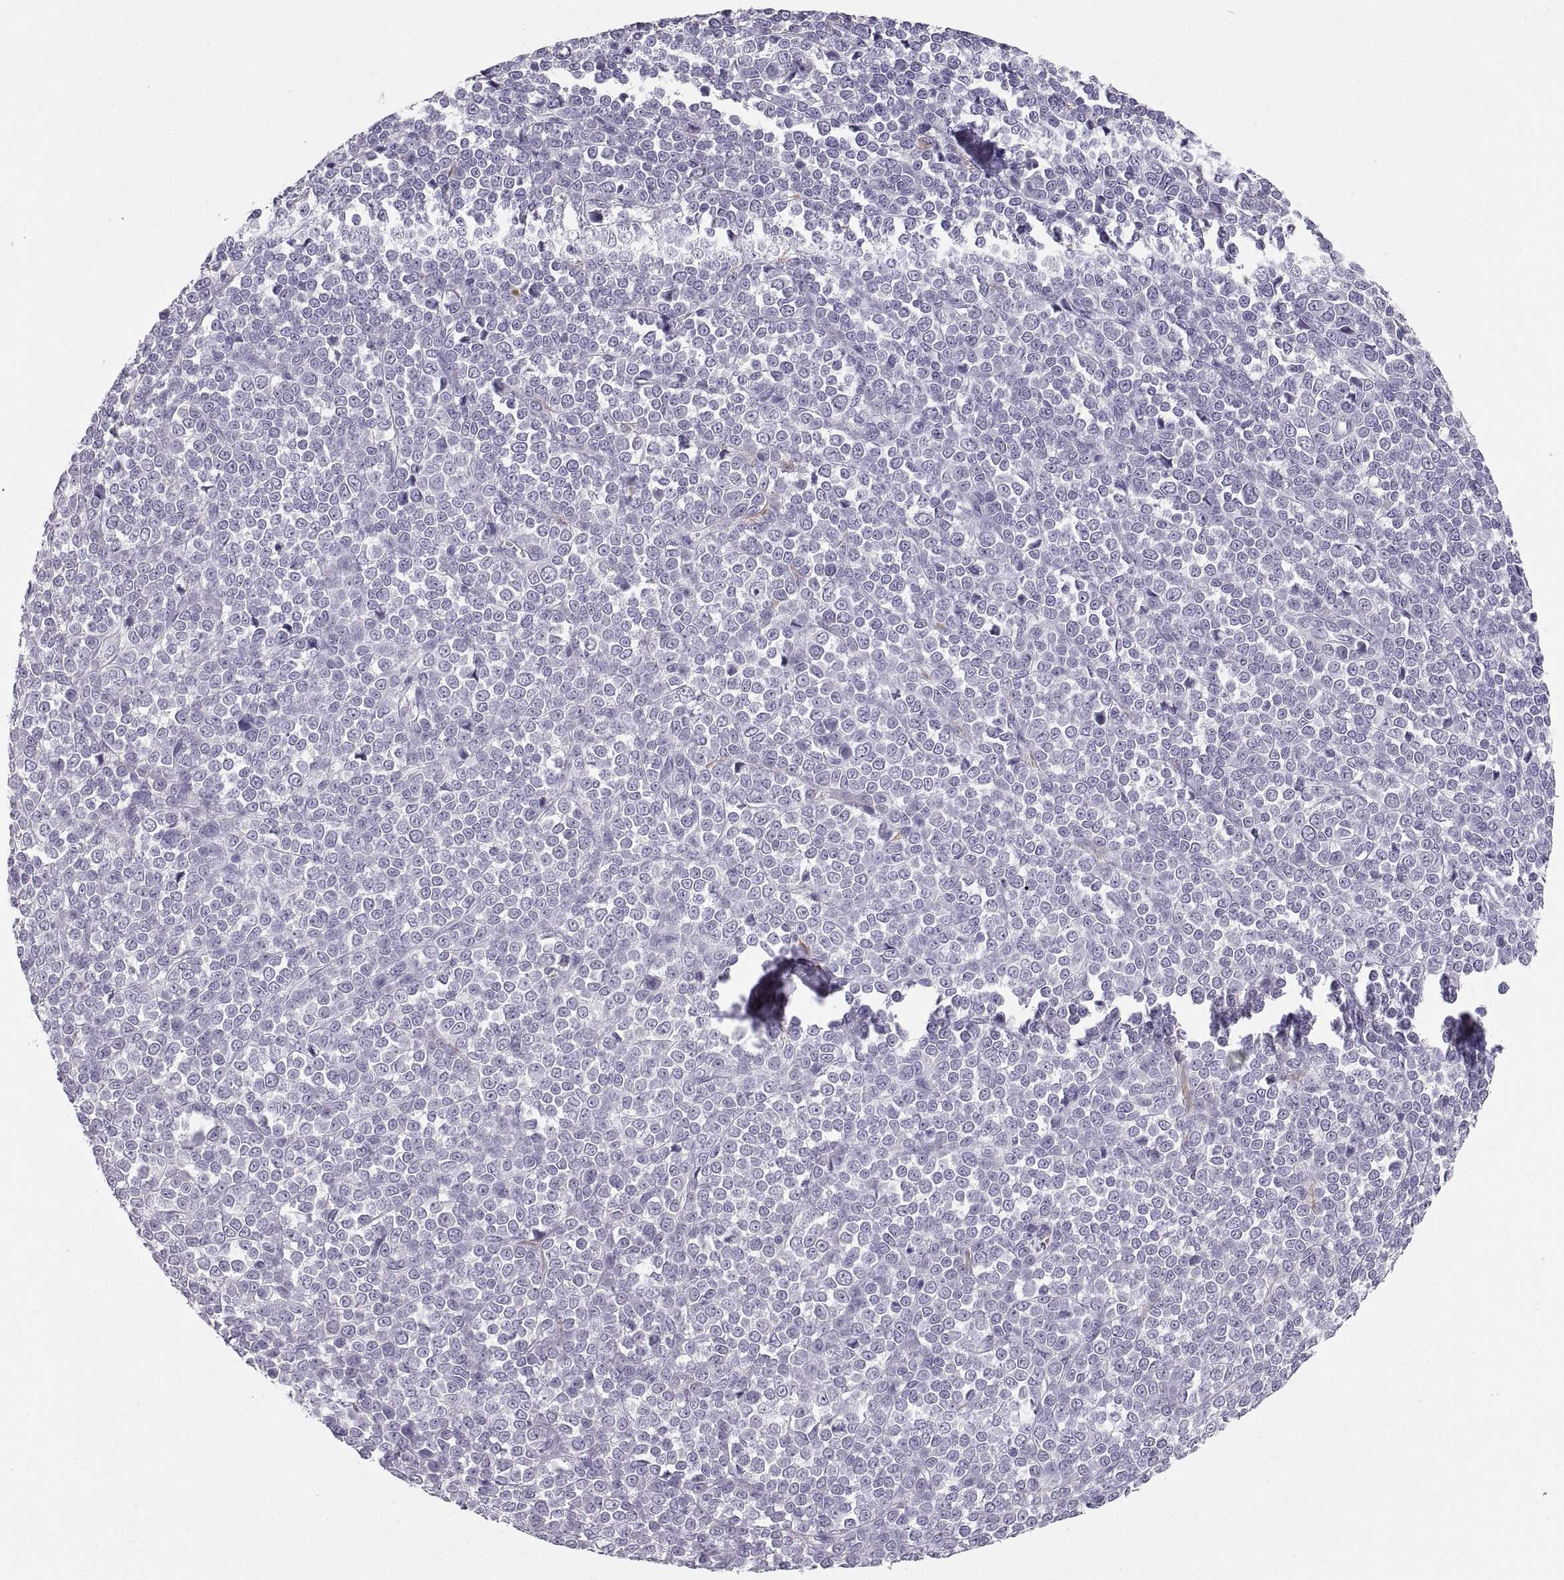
{"staining": {"intensity": "negative", "quantity": "none", "location": "none"}, "tissue": "melanoma", "cell_type": "Tumor cells", "image_type": "cancer", "snomed": [{"axis": "morphology", "description": "Malignant melanoma, NOS"}, {"axis": "topography", "description": "Skin"}], "caption": "High magnification brightfield microscopy of malignant melanoma stained with DAB (brown) and counterstained with hematoxylin (blue): tumor cells show no significant positivity.", "gene": "COL9A3", "patient": {"sex": "female", "age": 95}}